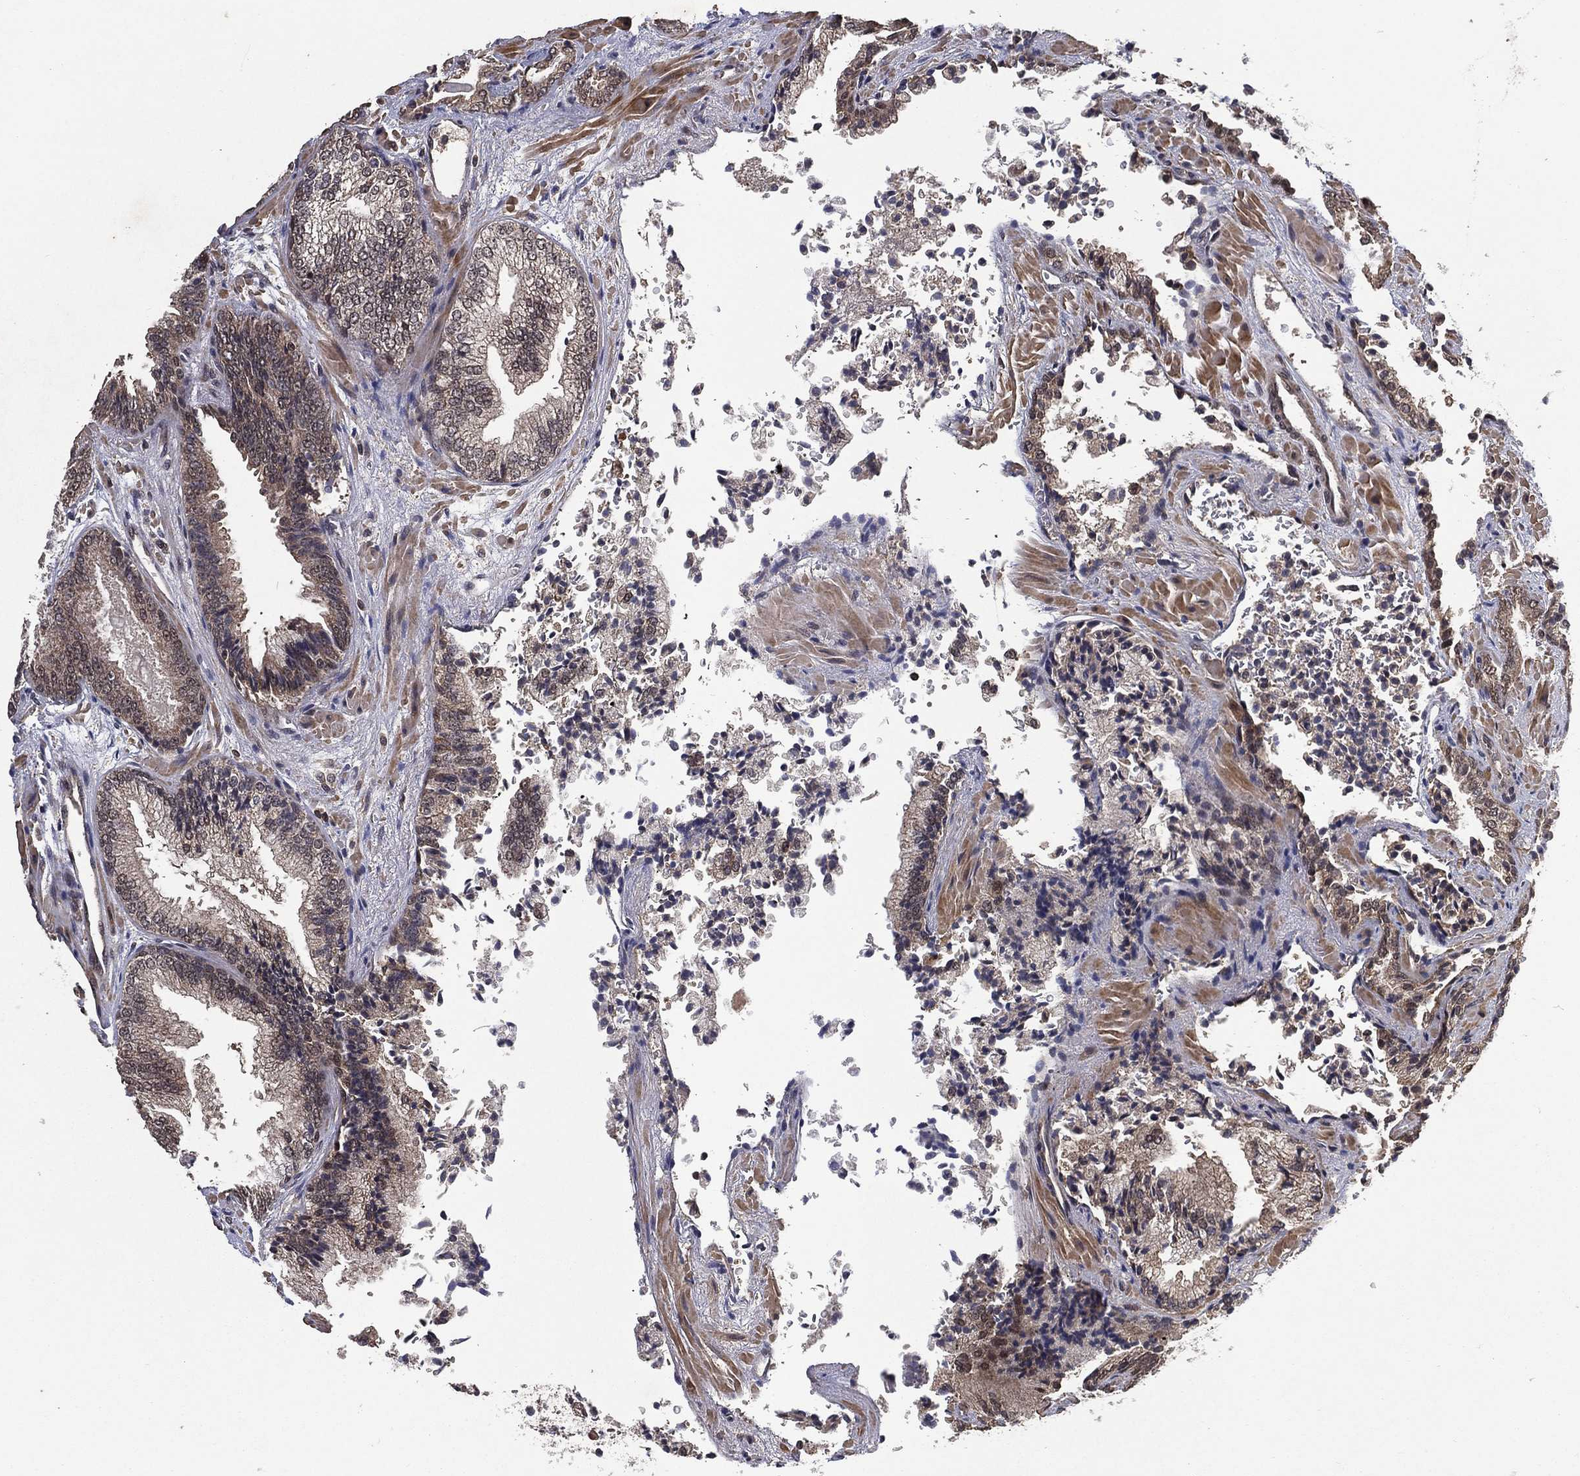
{"staining": {"intensity": "weak", "quantity": "<25%", "location": "cytoplasmic/membranous"}, "tissue": "prostate cancer", "cell_type": "Tumor cells", "image_type": "cancer", "snomed": [{"axis": "morphology", "description": "Adenocarcinoma, Low grade"}, {"axis": "topography", "description": "Prostate"}], "caption": "Low-grade adenocarcinoma (prostate) stained for a protein using IHC reveals no positivity tumor cells.", "gene": "NELFCD", "patient": {"sex": "male", "age": 68}}